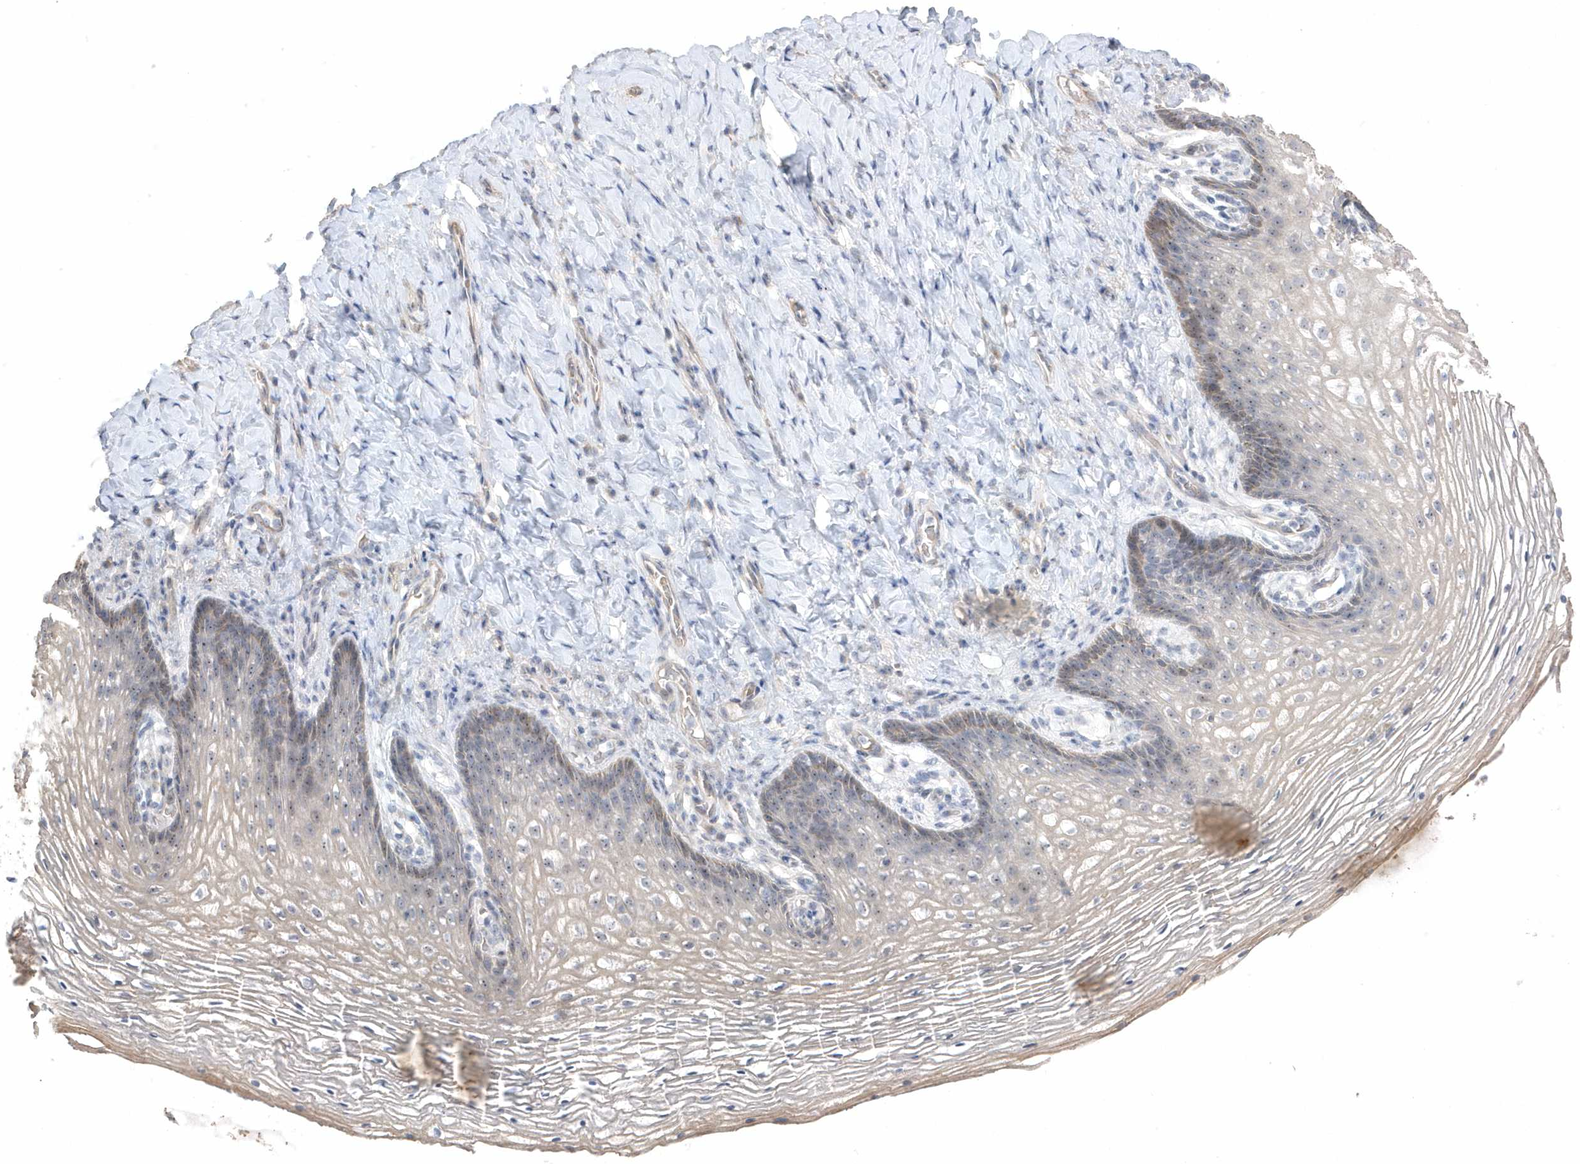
{"staining": {"intensity": "weak", "quantity": "25%-75%", "location": "cytoplasmic/membranous"}, "tissue": "vagina", "cell_type": "Squamous epithelial cells", "image_type": "normal", "snomed": [{"axis": "morphology", "description": "Normal tissue, NOS"}, {"axis": "topography", "description": "Vagina"}], "caption": "Benign vagina displays weak cytoplasmic/membranous positivity in about 25%-75% of squamous epithelial cells, visualized by immunohistochemistry.", "gene": "GTPBP6", "patient": {"sex": "female", "age": 60}}